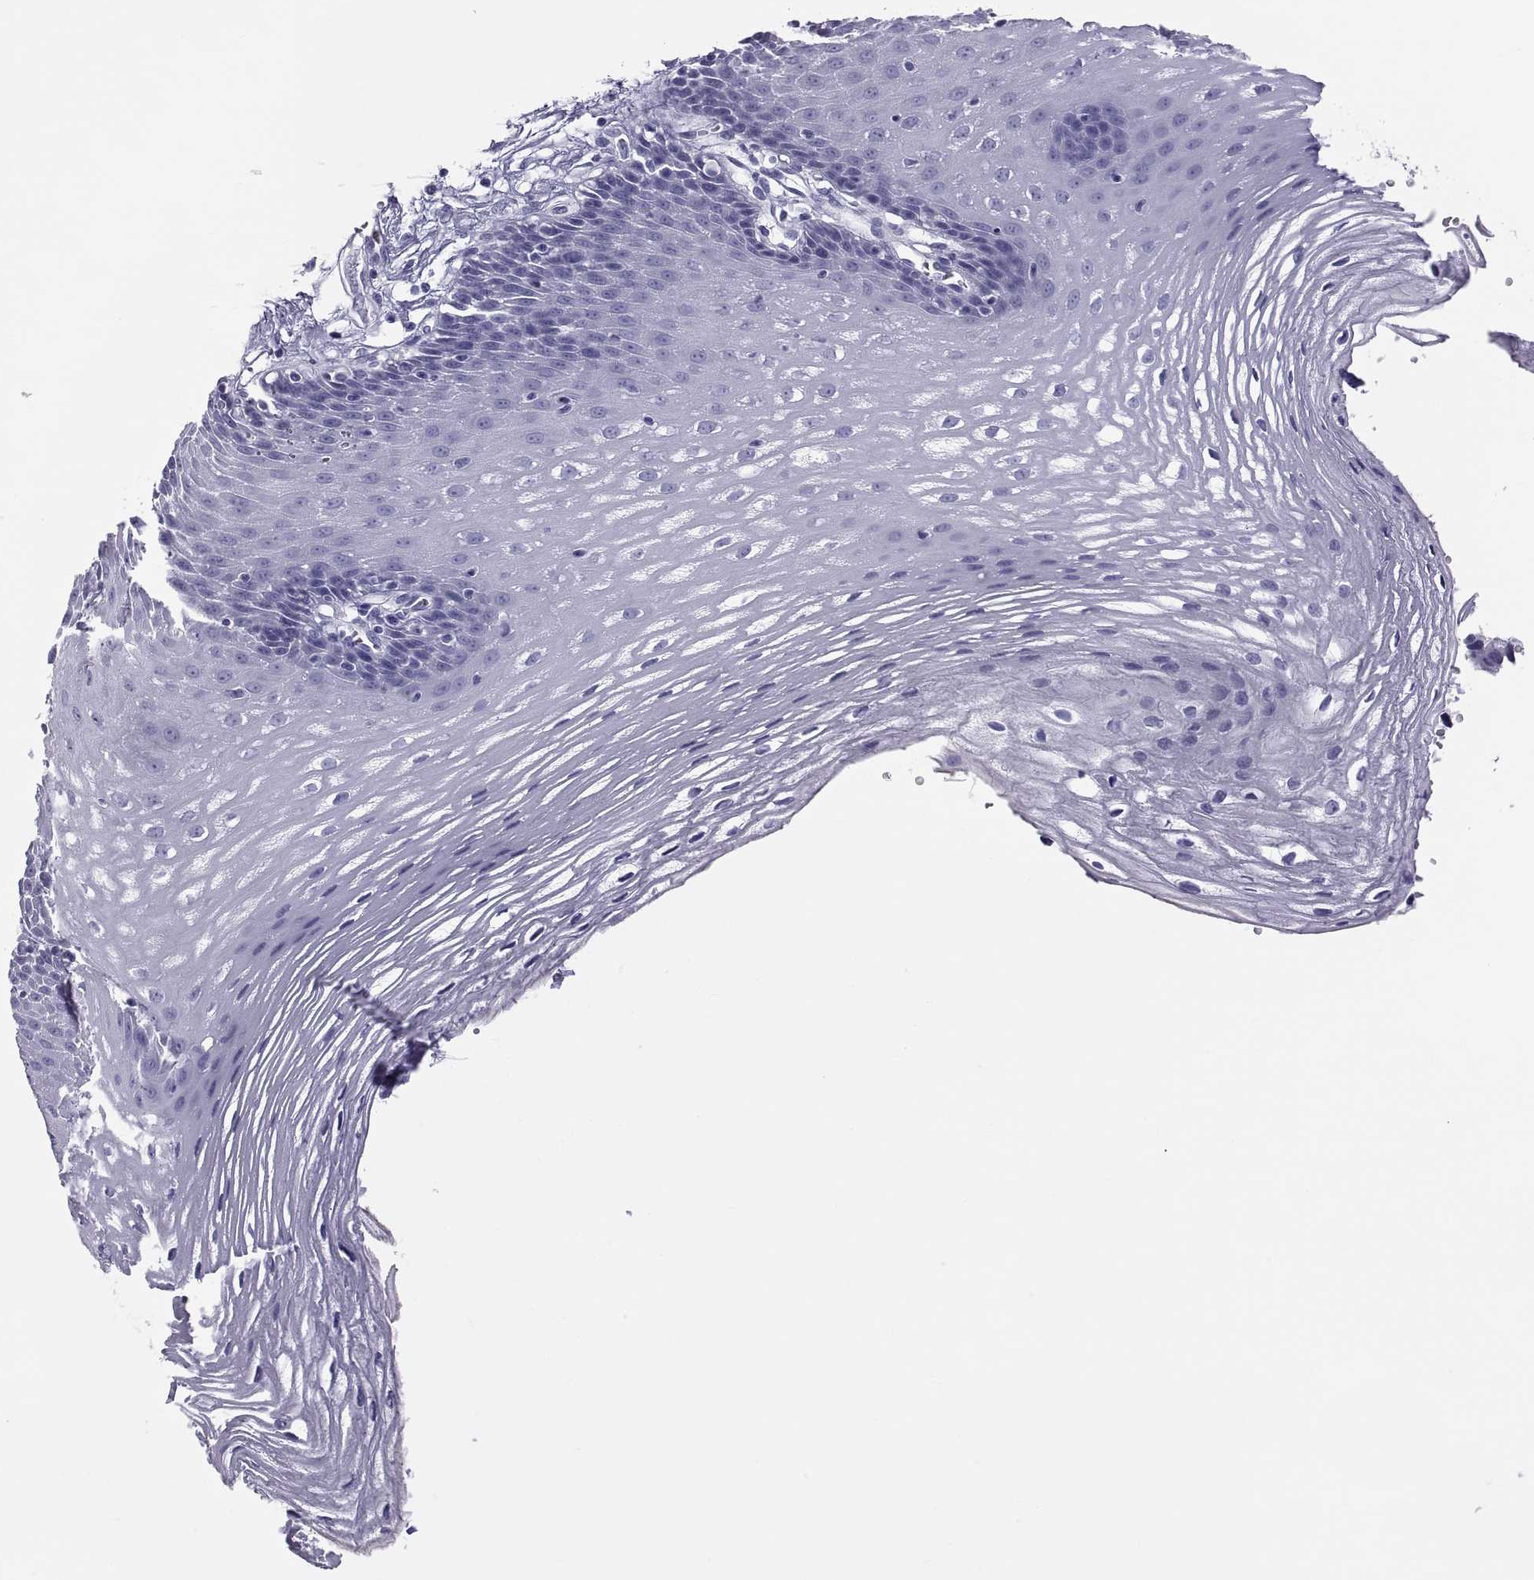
{"staining": {"intensity": "negative", "quantity": "none", "location": "none"}, "tissue": "esophagus", "cell_type": "Squamous epithelial cells", "image_type": "normal", "snomed": [{"axis": "morphology", "description": "Normal tissue, NOS"}, {"axis": "topography", "description": "Esophagus"}], "caption": "Immunohistochemistry histopathology image of unremarkable human esophagus stained for a protein (brown), which demonstrates no expression in squamous epithelial cells.", "gene": "RNASE12", "patient": {"sex": "male", "age": 72}}